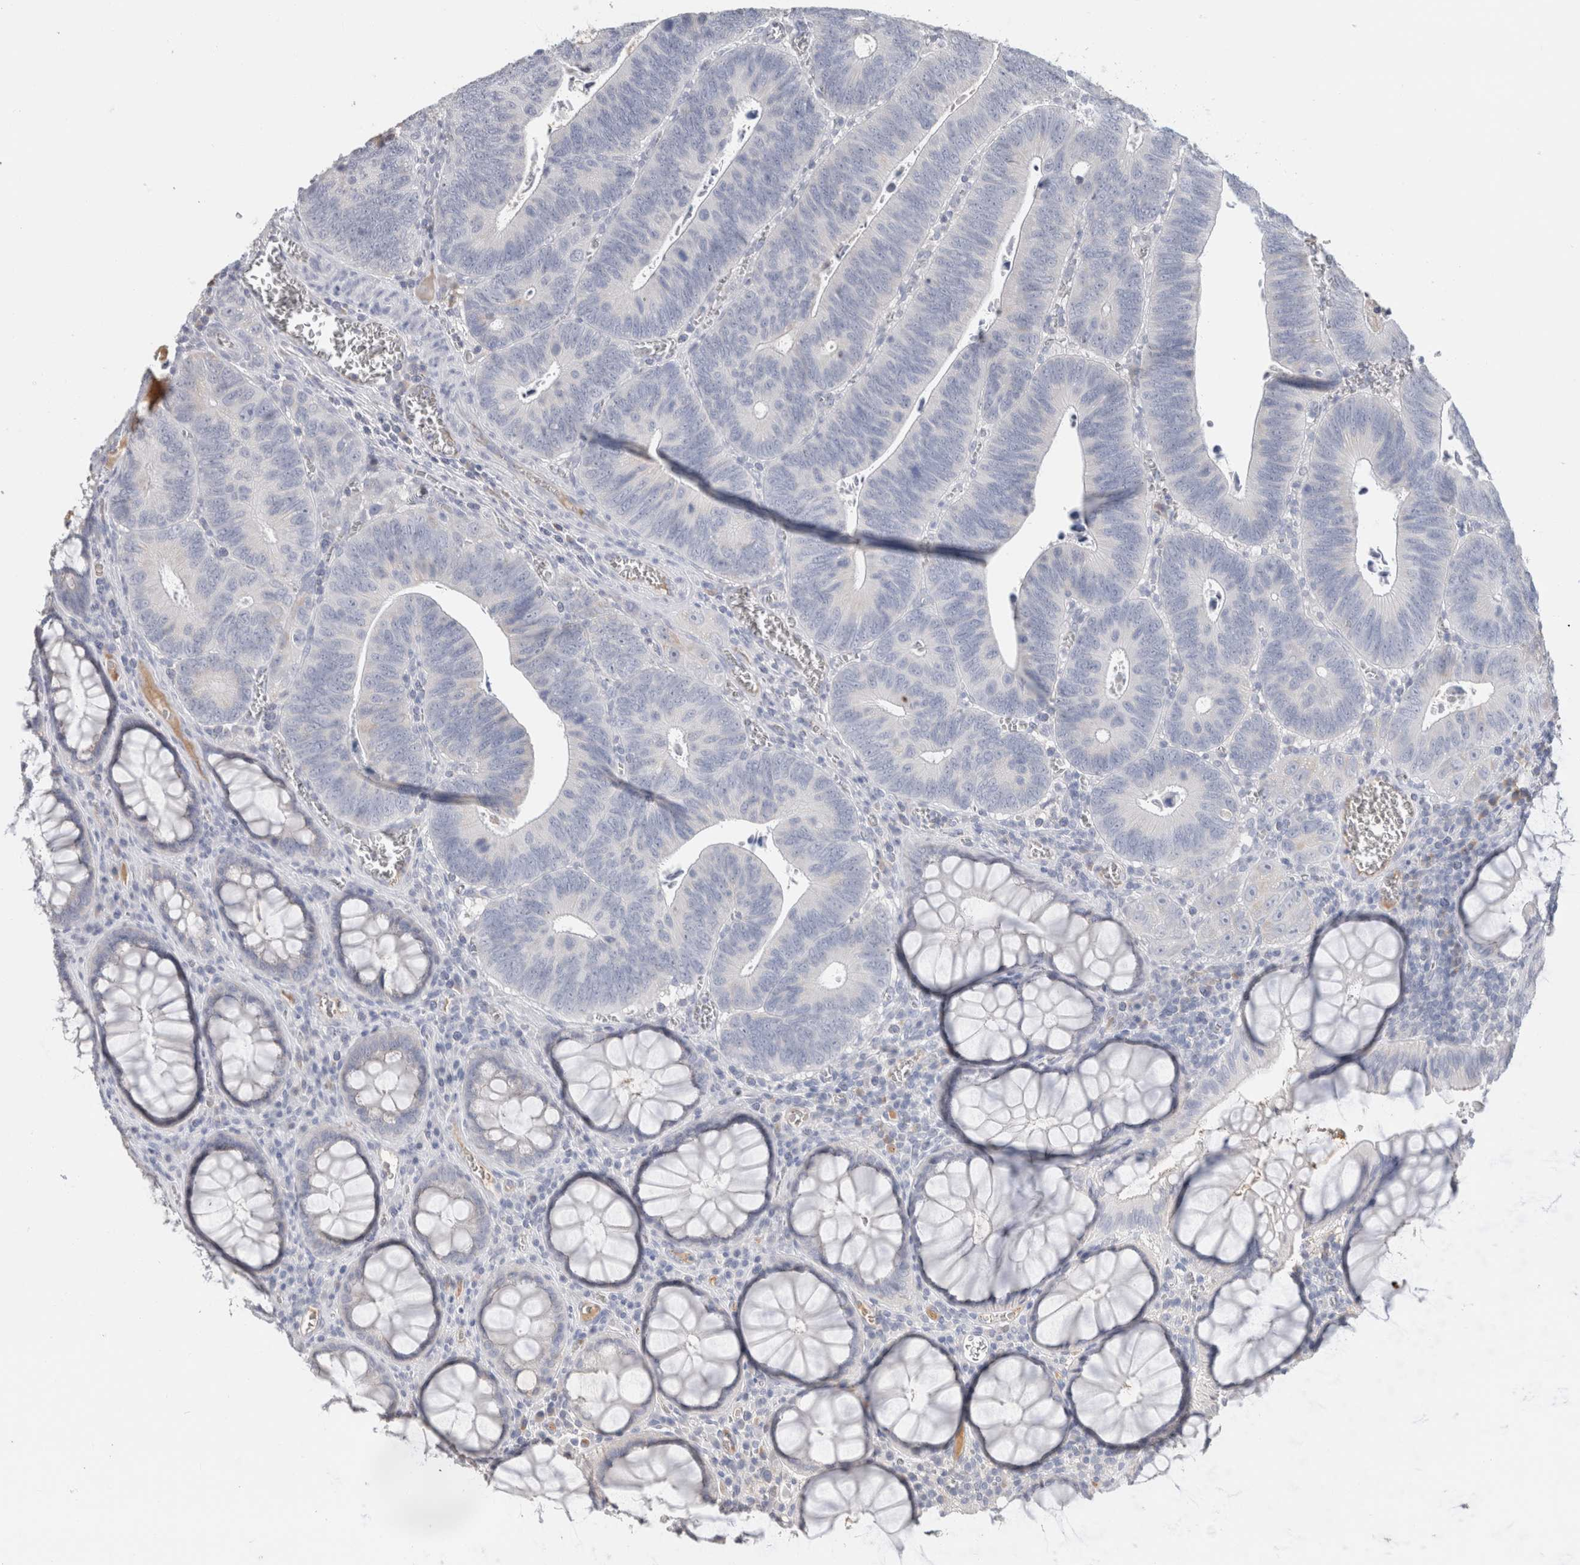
{"staining": {"intensity": "negative", "quantity": "none", "location": "none"}, "tissue": "colorectal cancer", "cell_type": "Tumor cells", "image_type": "cancer", "snomed": [{"axis": "morphology", "description": "Inflammation, NOS"}, {"axis": "morphology", "description": "Adenocarcinoma, NOS"}, {"axis": "topography", "description": "Colon"}], "caption": "Immunohistochemical staining of human colorectal cancer (adenocarcinoma) shows no significant staining in tumor cells. (Brightfield microscopy of DAB (3,3'-diaminobenzidine) immunohistochemistry (IHC) at high magnification).", "gene": "SCGB1A1", "patient": {"sex": "male", "age": 72}}